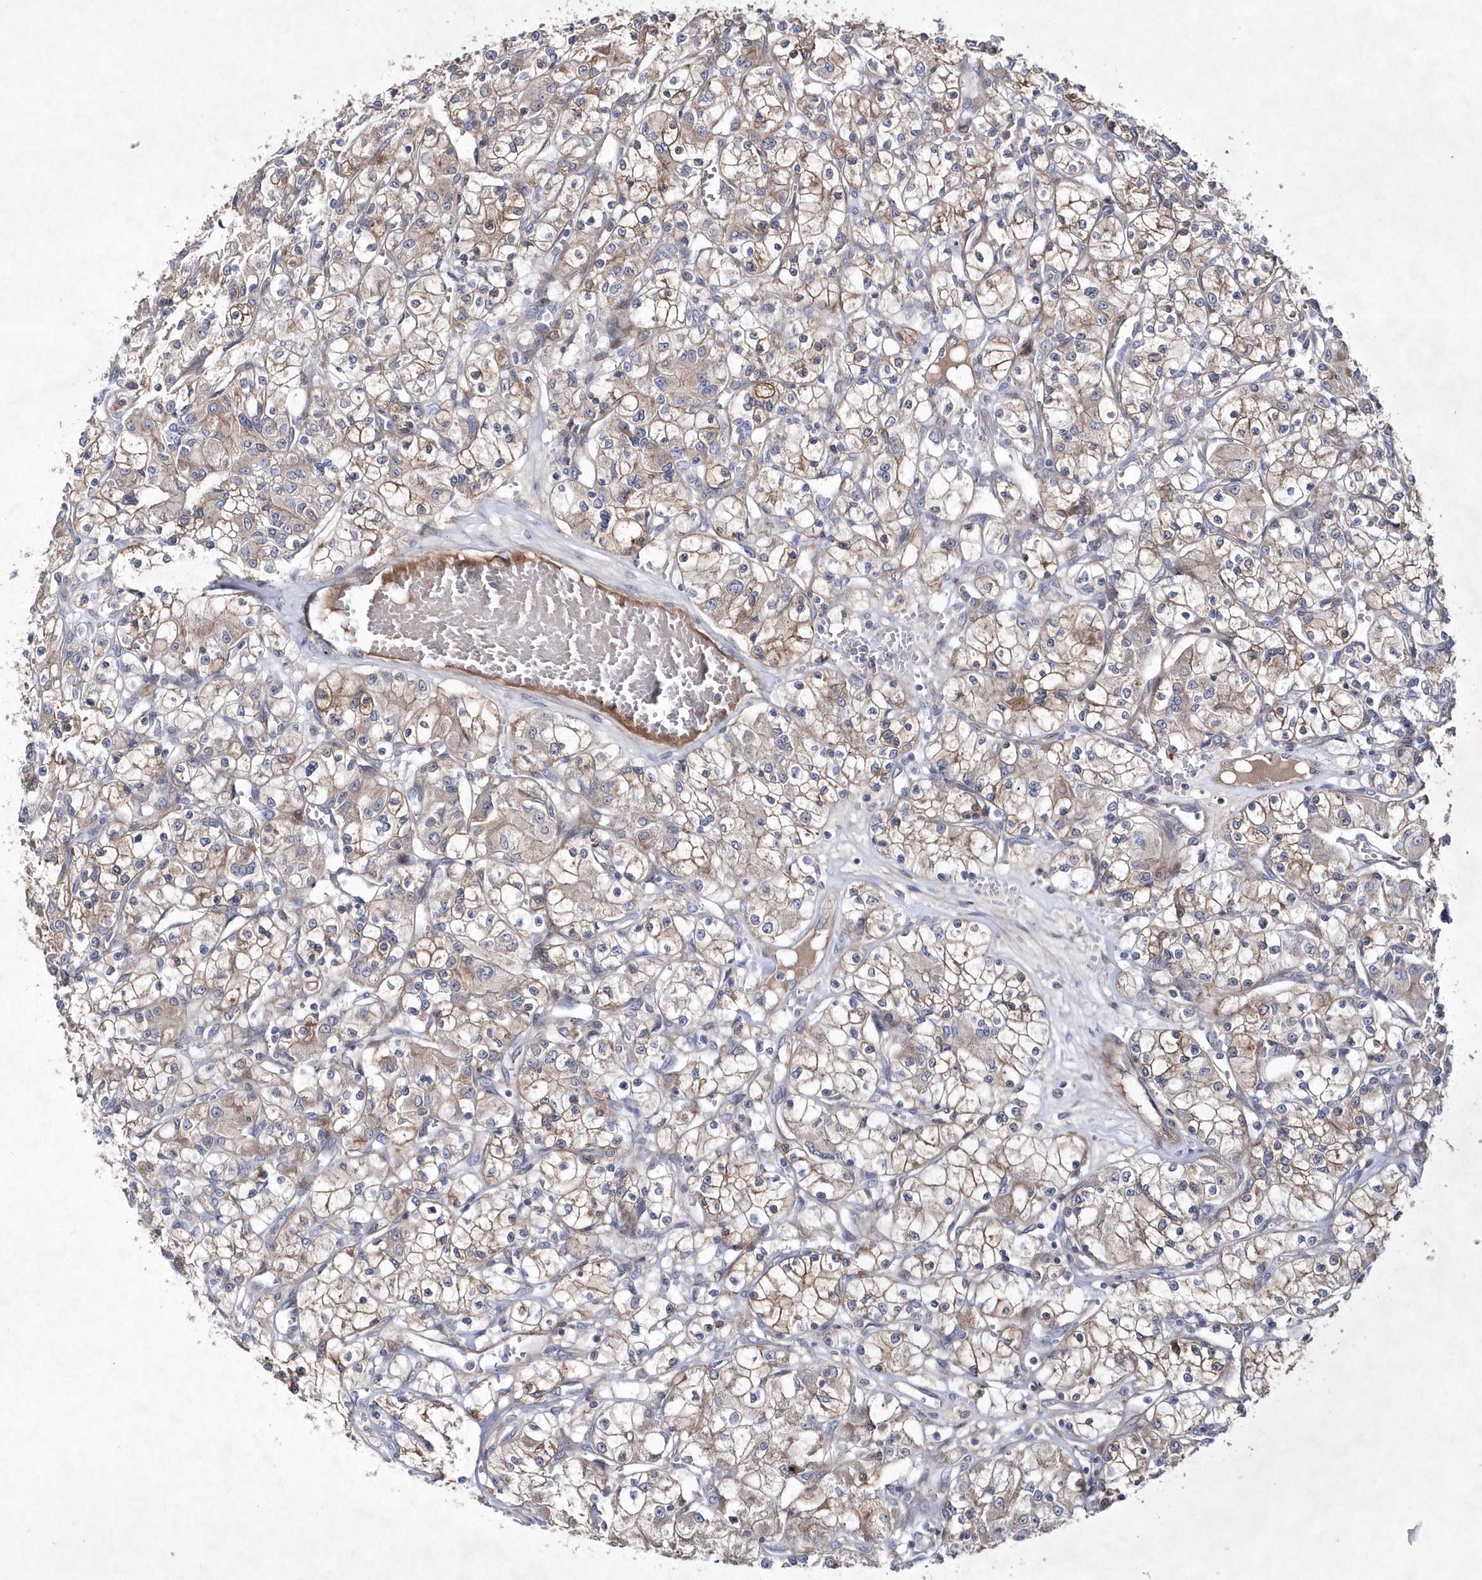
{"staining": {"intensity": "moderate", "quantity": ">75%", "location": "cytoplasmic/membranous"}, "tissue": "renal cancer", "cell_type": "Tumor cells", "image_type": "cancer", "snomed": [{"axis": "morphology", "description": "Adenocarcinoma, NOS"}, {"axis": "topography", "description": "Kidney"}], "caption": "Protein expression analysis of renal cancer (adenocarcinoma) reveals moderate cytoplasmic/membranous positivity in approximately >75% of tumor cells.", "gene": "DSPP", "patient": {"sex": "female", "age": 59}}